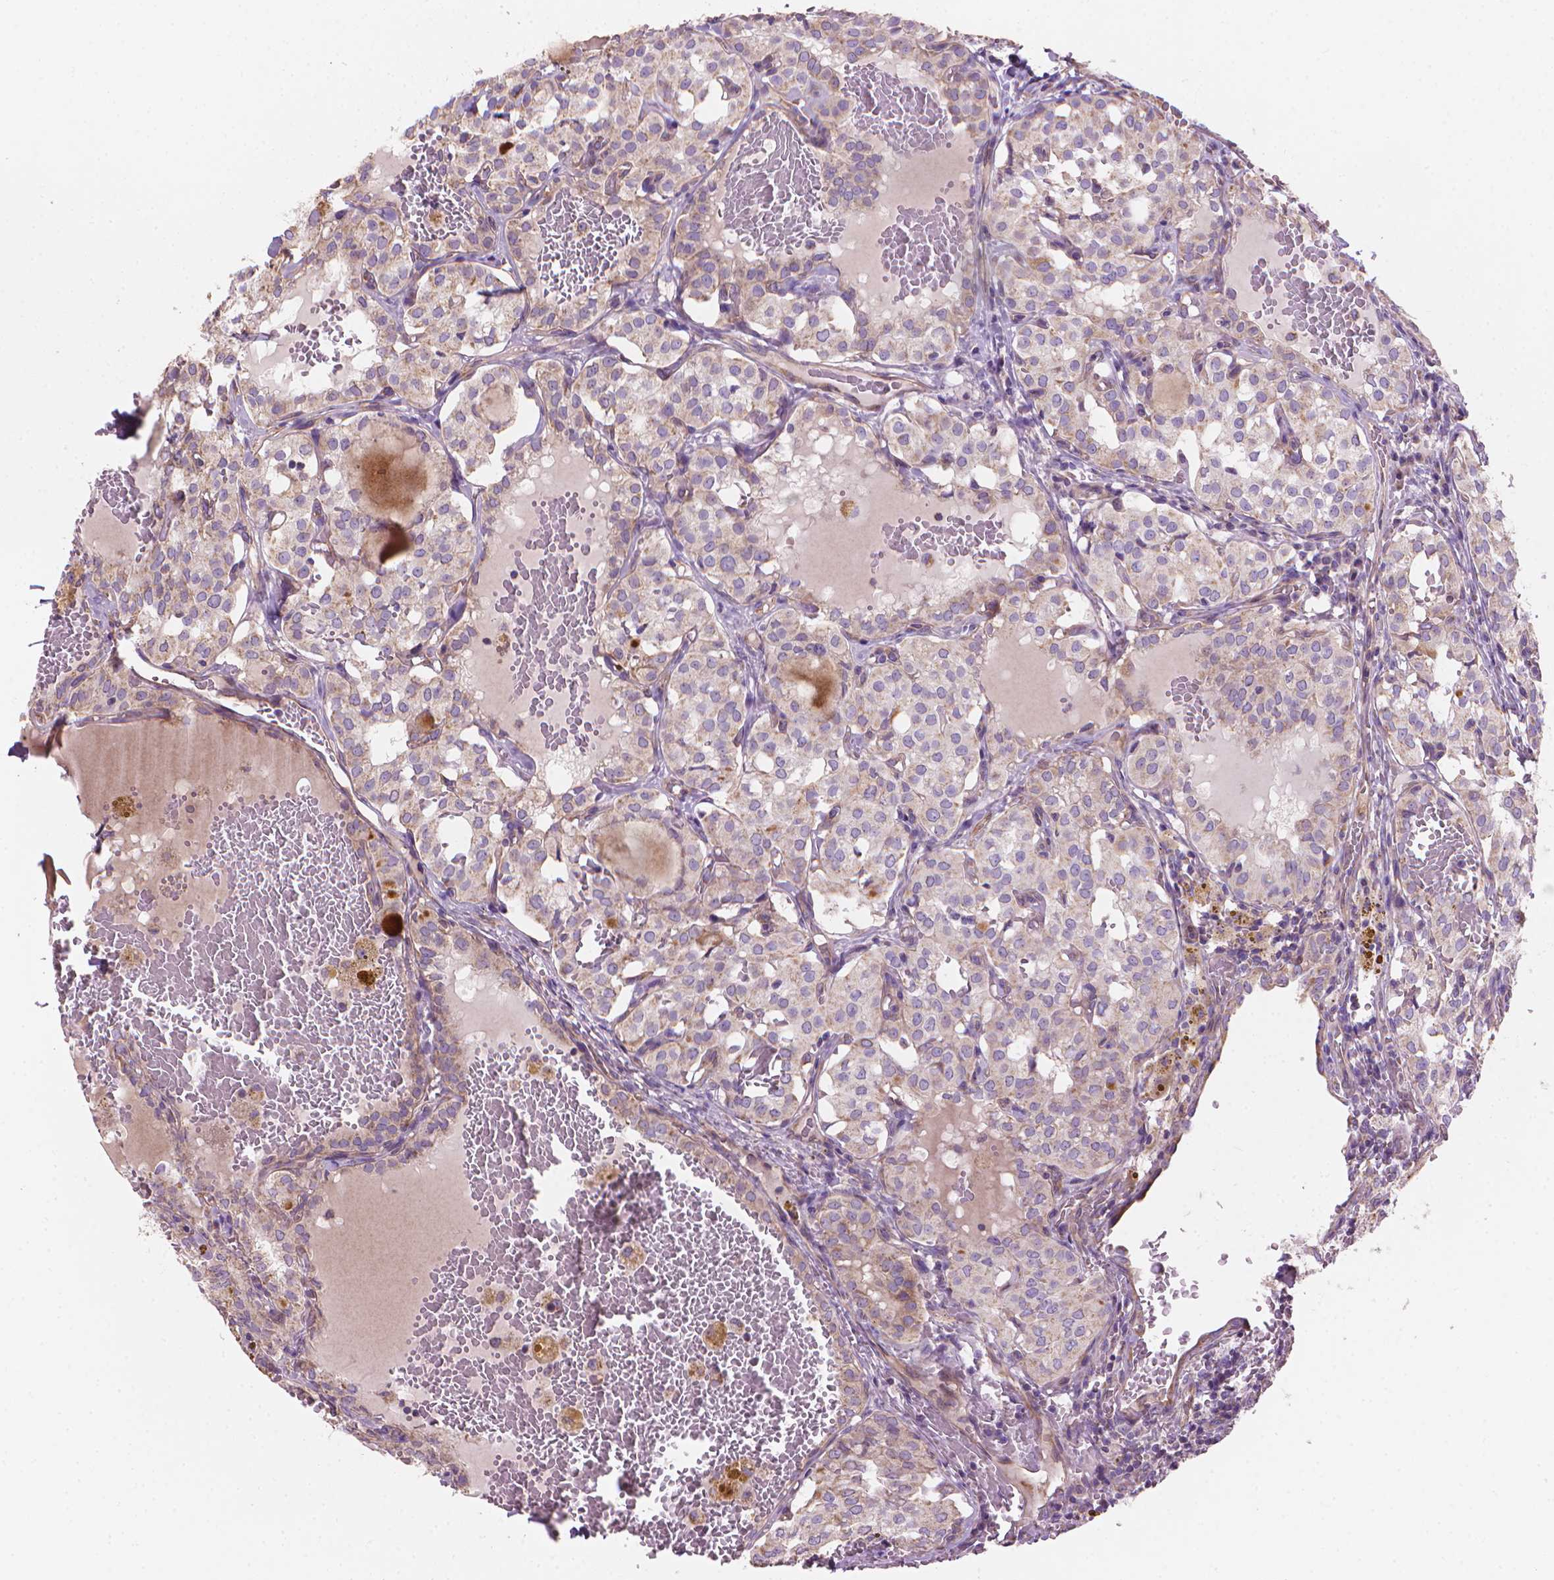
{"staining": {"intensity": "negative", "quantity": "none", "location": "none"}, "tissue": "thyroid cancer", "cell_type": "Tumor cells", "image_type": "cancer", "snomed": [{"axis": "morphology", "description": "Papillary adenocarcinoma, NOS"}, {"axis": "topography", "description": "Thyroid gland"}], "caption": "This image is of thyroid papillary adenocarcinoma stained with IHC to label a protein in brown with the nuclei are counter-stained blue. There is no staining in tumor cells.", "gene": "TTC29", "patient": {"sex": "male", "age": 20}}